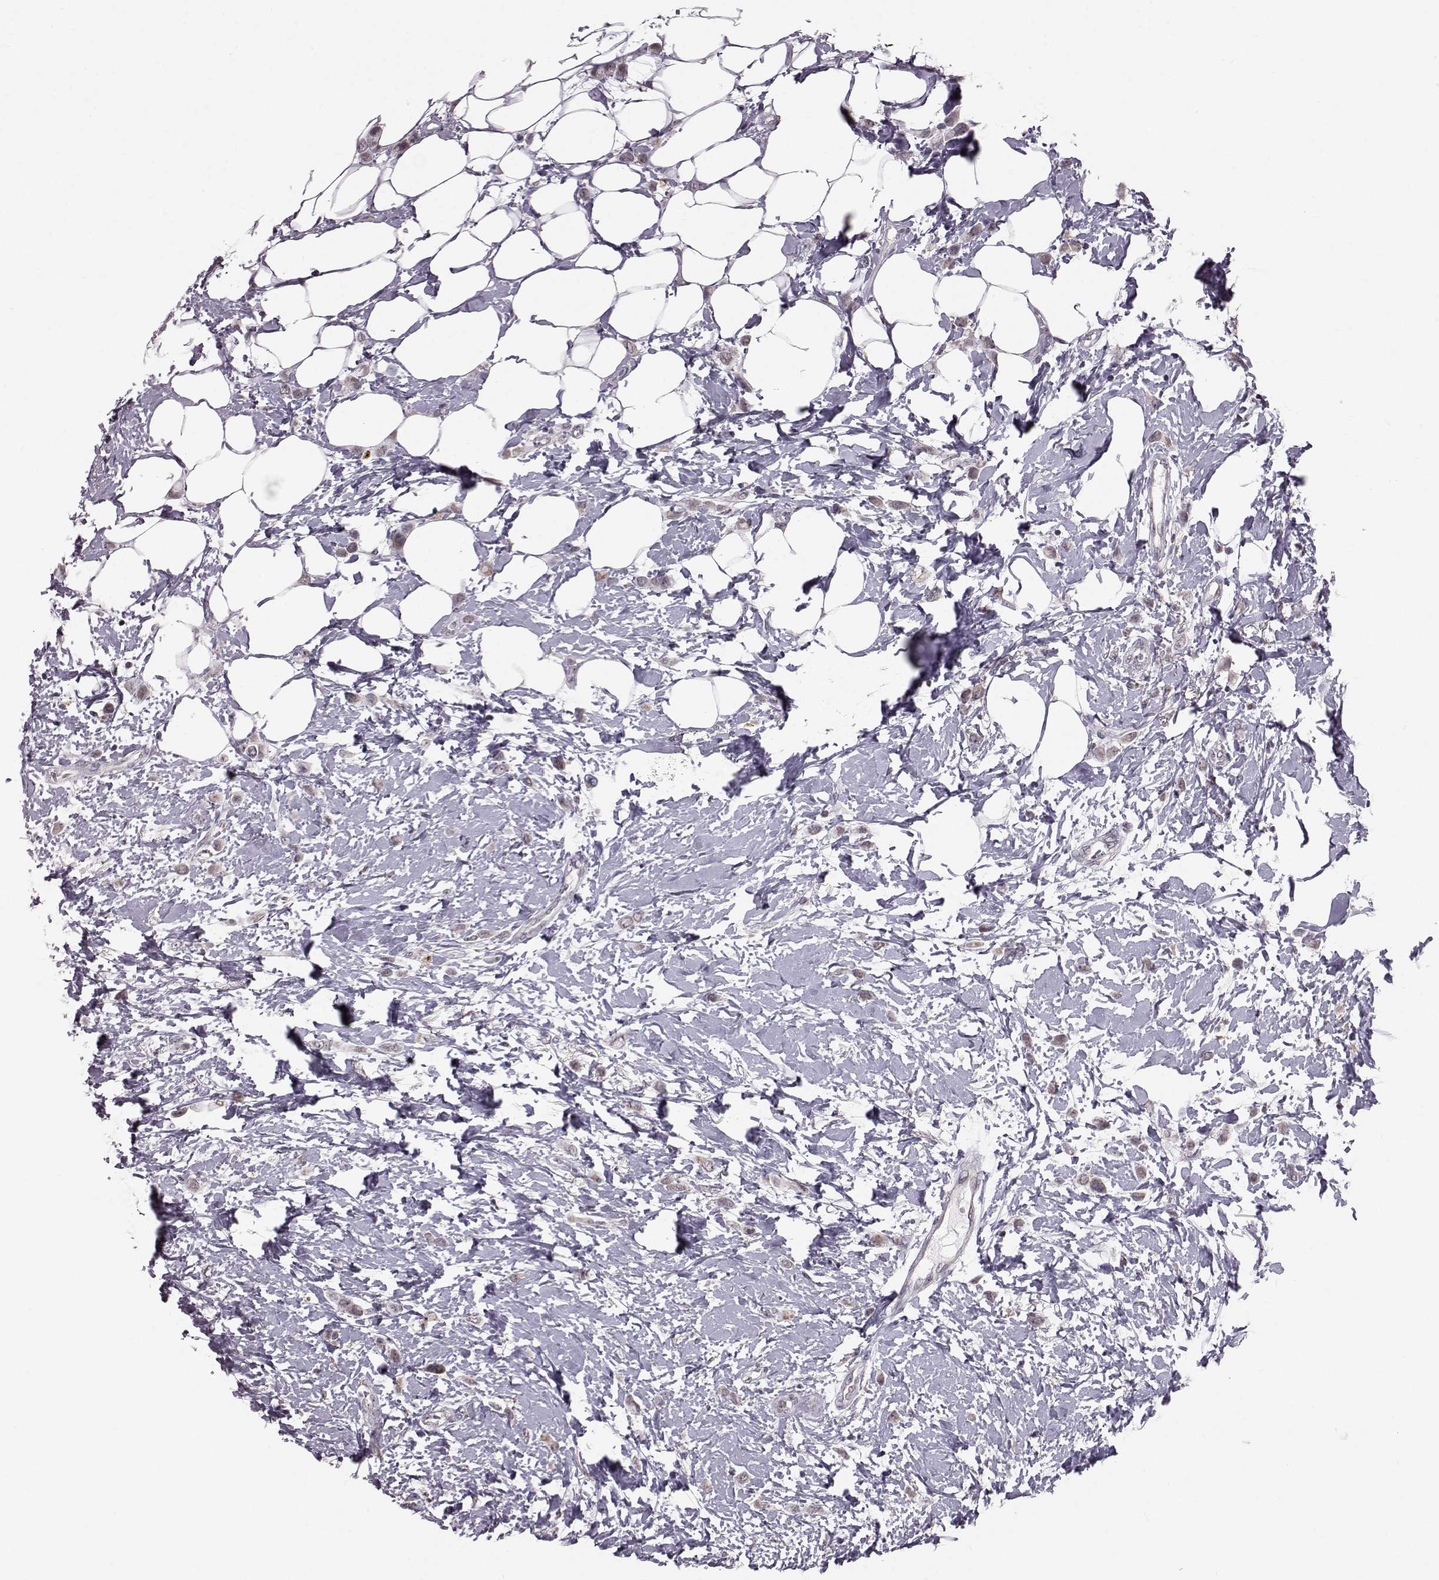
{"staining": {"intensity": "weak", "quantity": "<25%", "location": "nuclear"}, "tissue": "breast cancer", "cell_type": "Tumor cells", "image_type": "cancer", "snomed": [{"axis": "morphology", "description": "Lobular carcinoma"}, {"axis": "topography", "description": "Breast"}], "caption": "High magnification brightfield microscopy of breast cancer (lobular carcinoma) stained with DAB (3,3'-diaminobenzidine) (brown) and counterstained with hematoxylin (blue): tumor cells show no significant expression.", "gene": "ALDH3A1", "patient": {"sex": "female", "age": 66}}